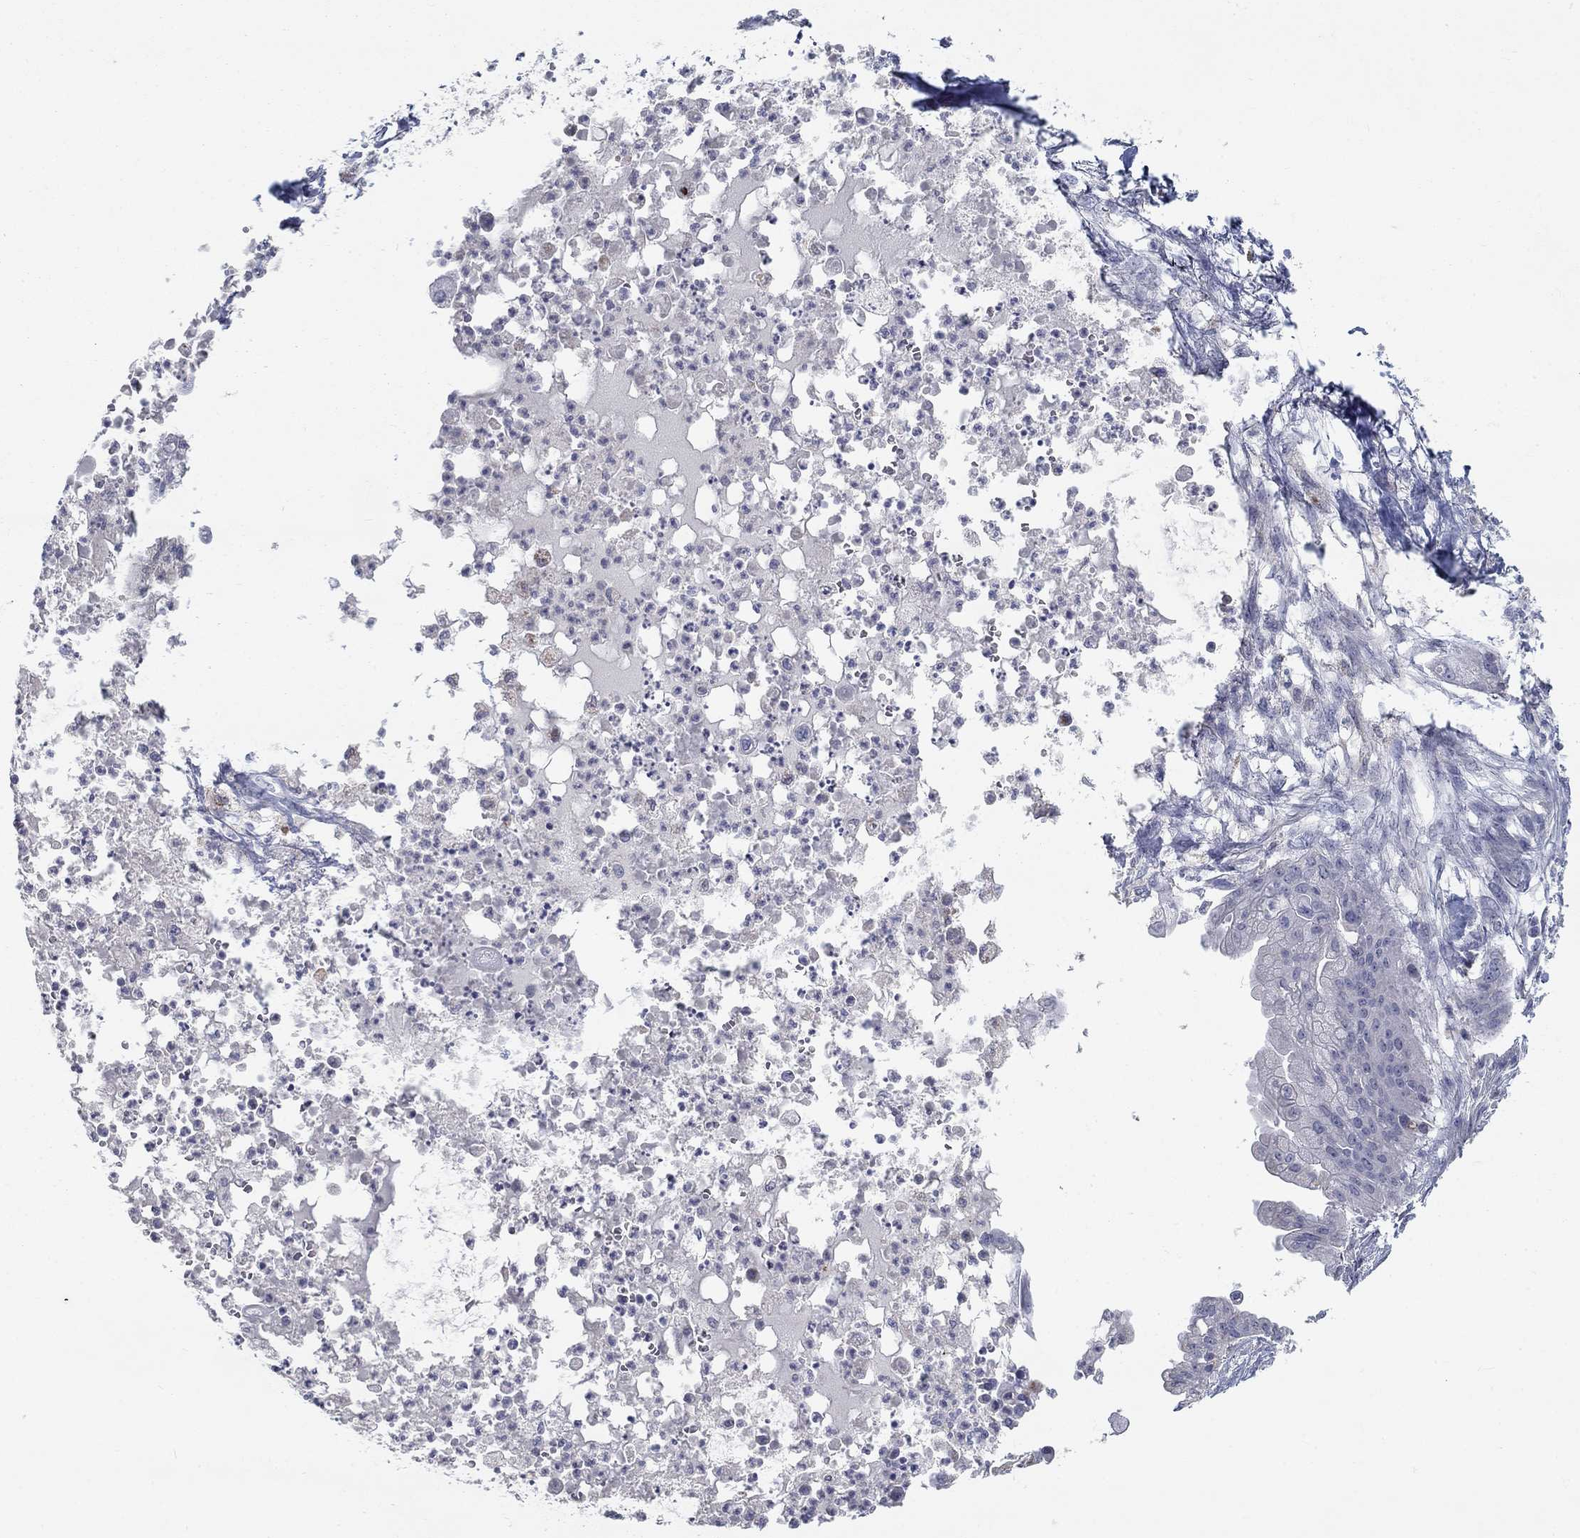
{"staining": {"intensity": "negative", "quantity": "none", "location": "none"}, "tissue": "pancreatic cancer", "cell_type": "Tumor cells", "image_type": "cancer", "snomed": [{"axis": "morphology", "description": "Normal tissue, NOS"}, {"axis": "morphology", "description": "Adenocarcinoma, NOS"}, {"axis": "topography", "description": "Pancreas"}], "caption": "Immunohistochemistry (IHC) micrograph of neoplastic tissue: adenocarcinoma (pancreatic) stained with DAB (3,3'-diaminobenzidine) exhibits no significant protein staining in tumor cells.", "gene": "MTSS2", "patient": {"sex": "female", "age": 58}}